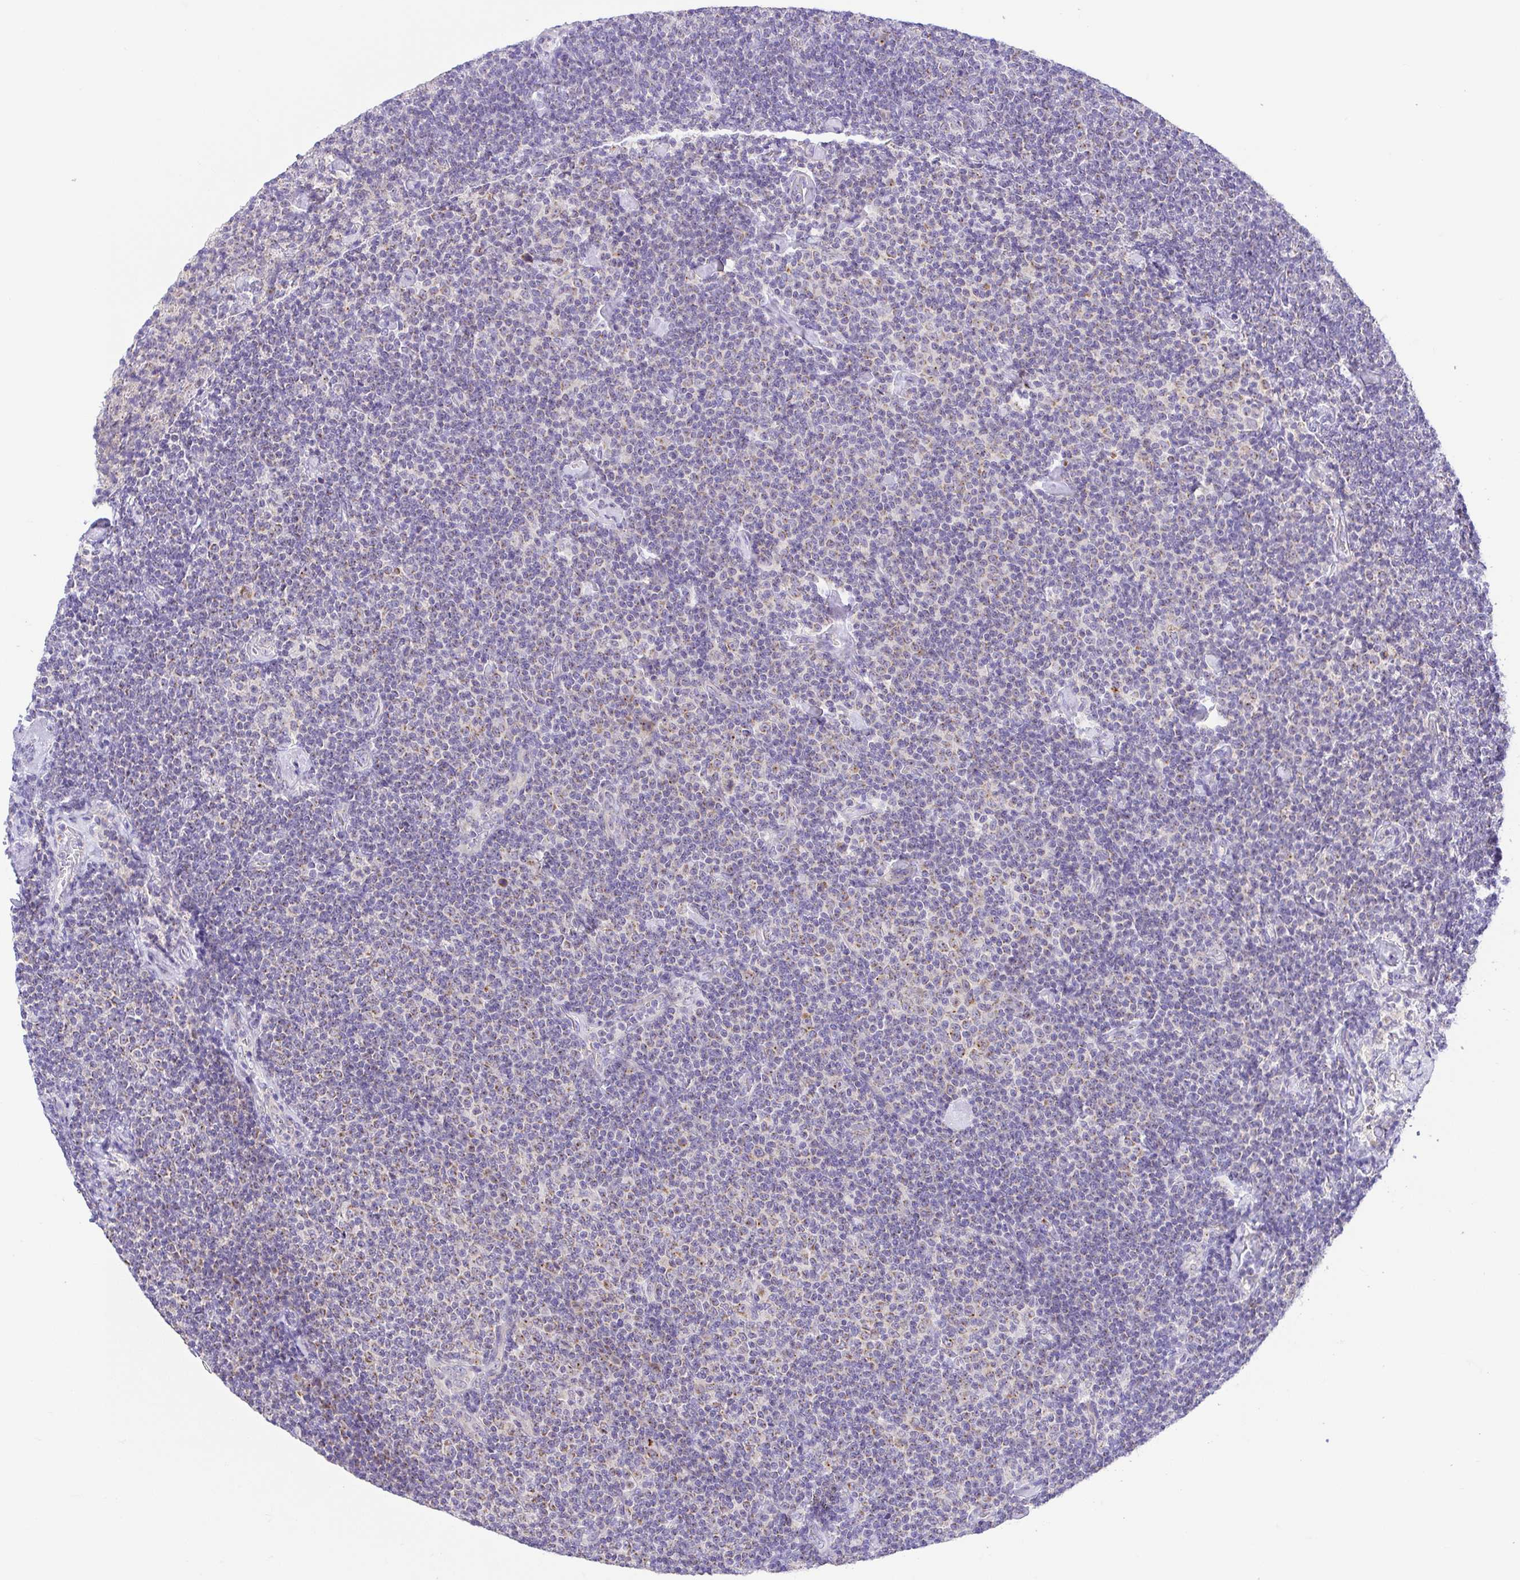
{"staining": {"intensity": "negative", "quantity": "none", "location": "none"}, "tissue": "lymphoma", "cell_type": "Tumor cells", "image_type": "cancer", "snomed": [{"axis": "morphology", "description": "Malignant lymphoma, non-Hodgkin's type, Low grade"}, {"axis": "topography", "description": "Lymph node"}], "caption": "Low-grade malignant lymphoma, non-Hodgkin's type was stained to show a protein in brown. There is no significant positivity in tumor cells.", "gene": "SLC13A1", "patient": {"sex": "male", "age": 81}}